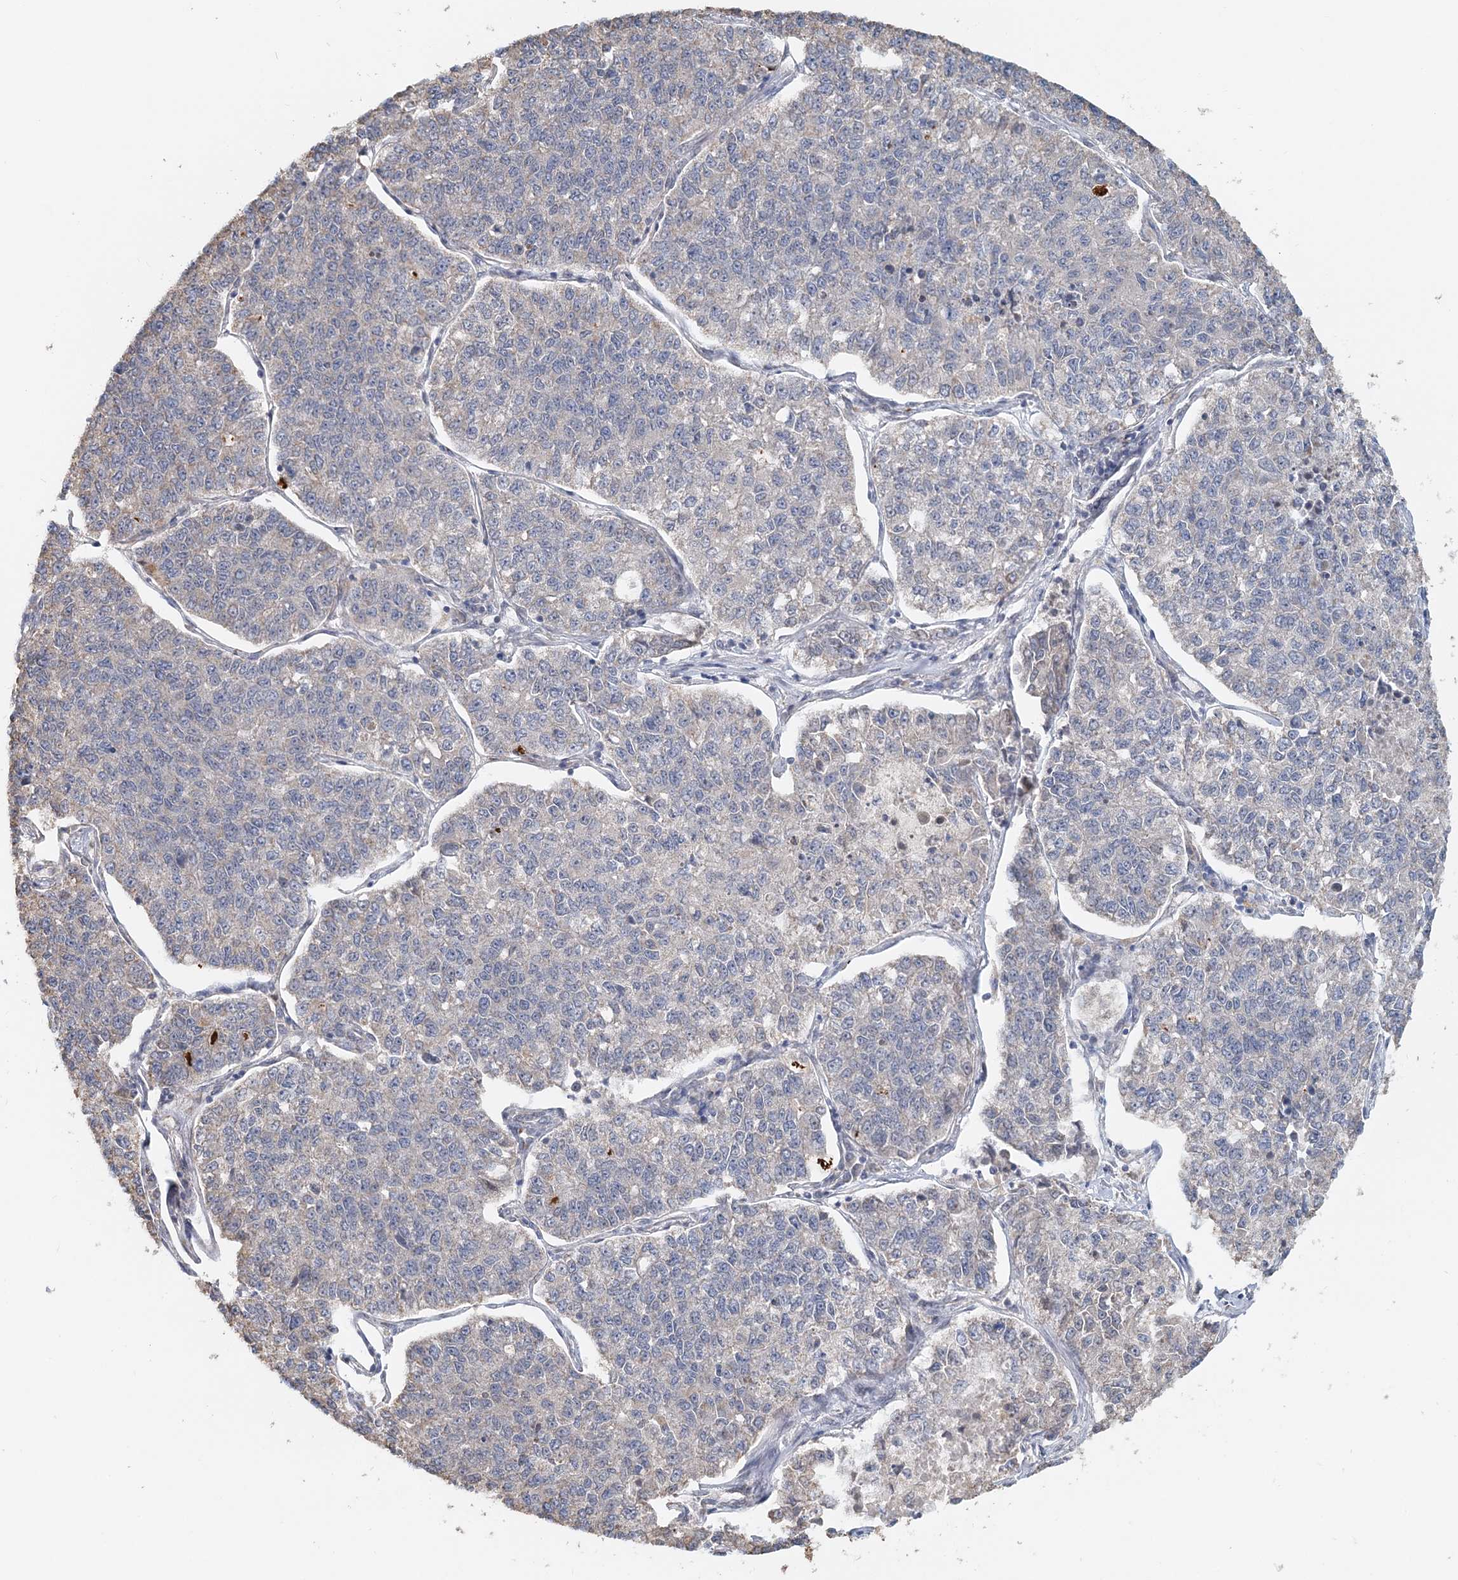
{"staining": {"intensity": "negative", "quantity": "none", "location": "none"}, "tissue": "lung cancer", "cell_type": "Tumor cells", "image_type": "cancer", "snomed": [{"axis": "morphology", "description": "Adenocarcinoma, NOS"}, {"axis": "topography", "description": "Lung"}], "caption": "High power microscopy micrograph of an immunohistochemistry micrograph of adenocarcinoma (lung), revealing no significant positivity in tumor cells. Nuclei are stained in blue.", "gene": "FBXO38", "patient": {"sex": "male", "age": 49}}